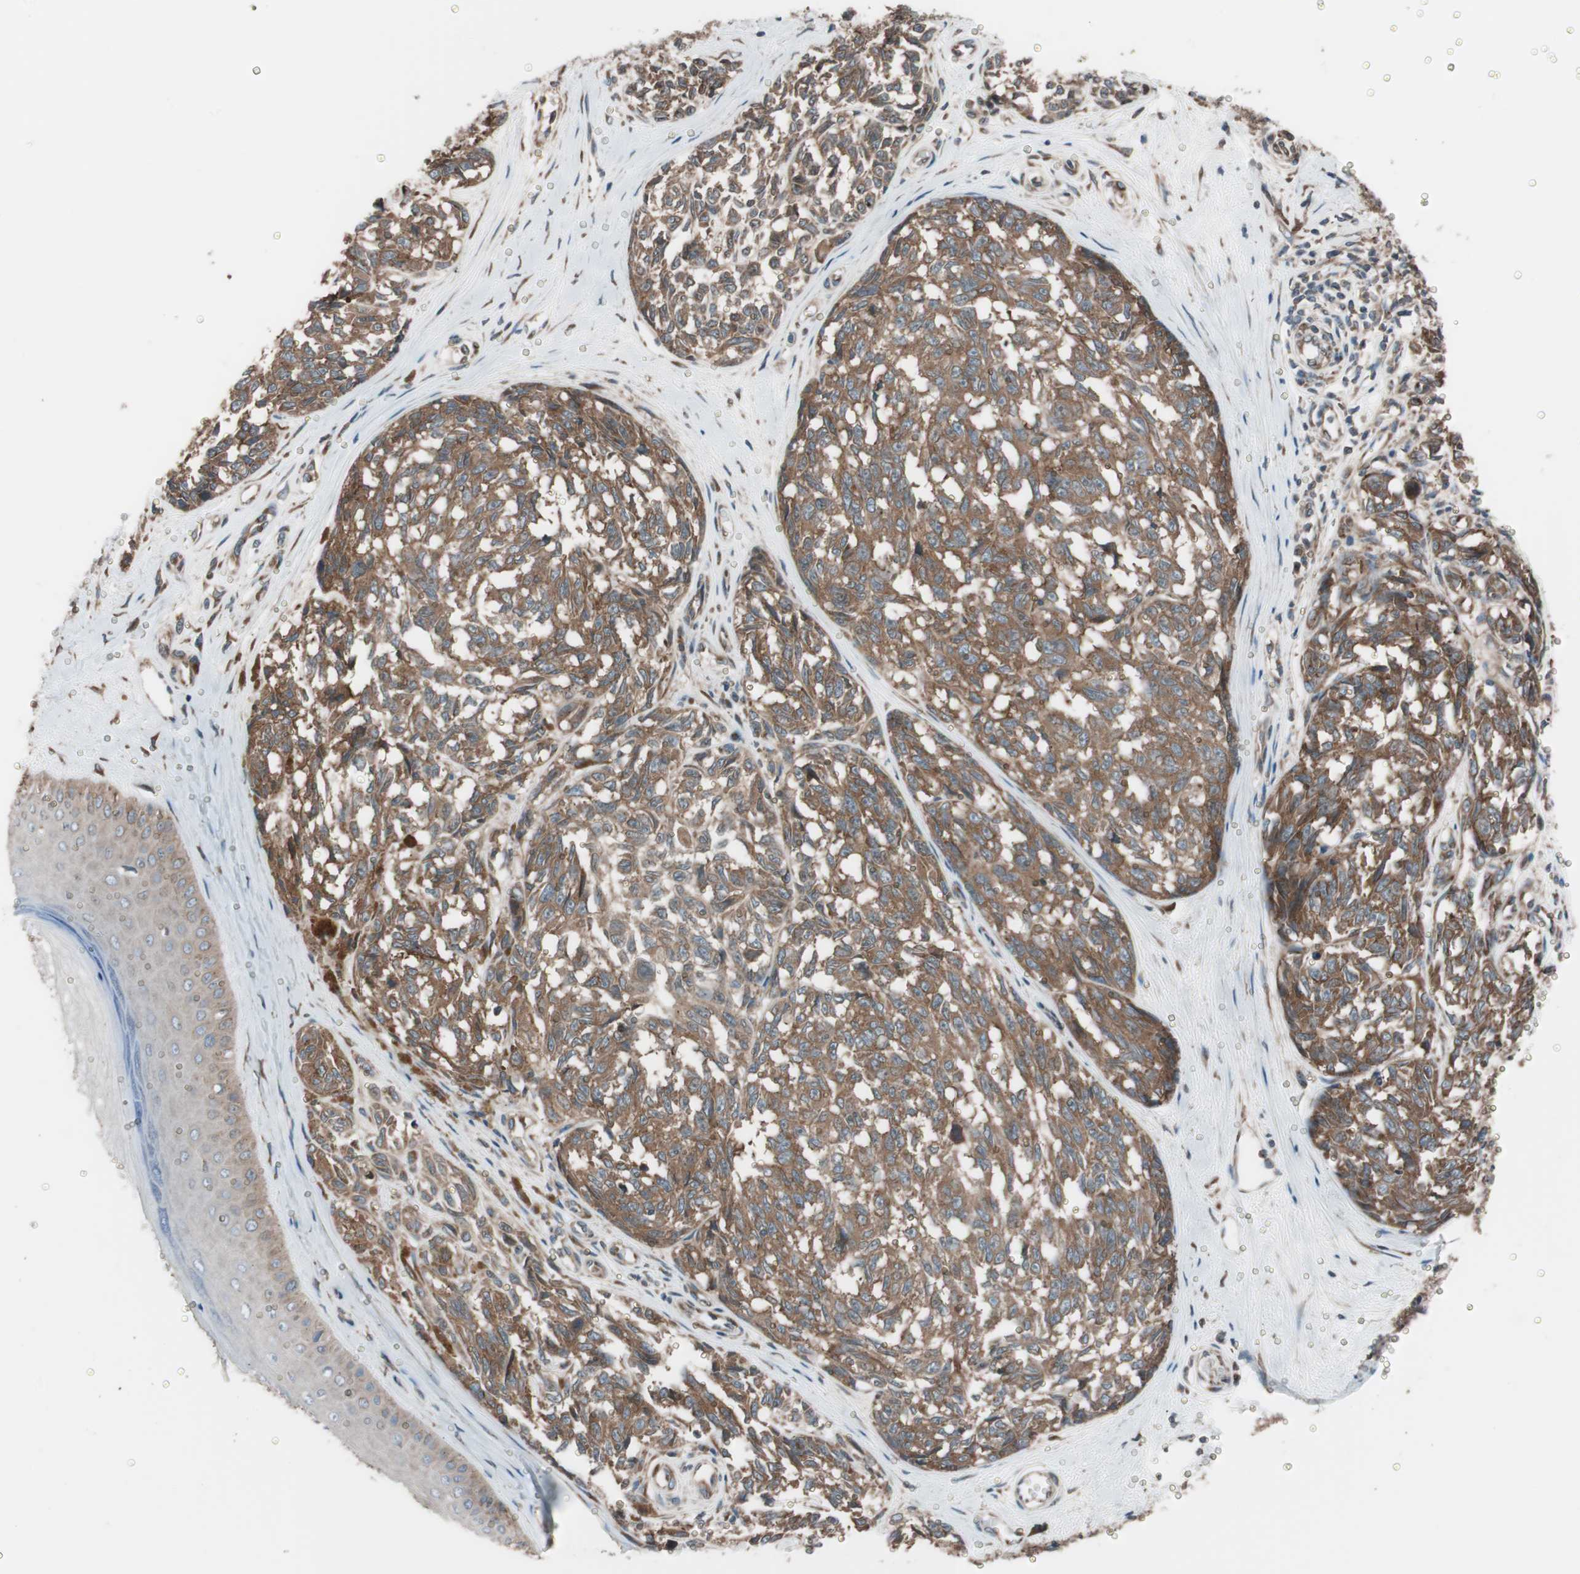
{"staining": {"intensity": "moderate", "quantity": ">75%", "location": "cytoplasmic/membranous"}, "tissue": "melanoma", "cell_type": "Tumor cells", "image_type": "cancer", "snomed": [{"axis": "morphology", "description": "Malignant melanoma, NOS"}, {"axis": "topography", "description": "Skin"}], "caption": "This histopathology image displays immunohistochemistry staining of human melanoma, with medium moderate cytoplasmic/membranous staining in approximately >75% of tumor cells.", "gene": "SEC31A", "patient": {"sex": "female", "age": 64}}